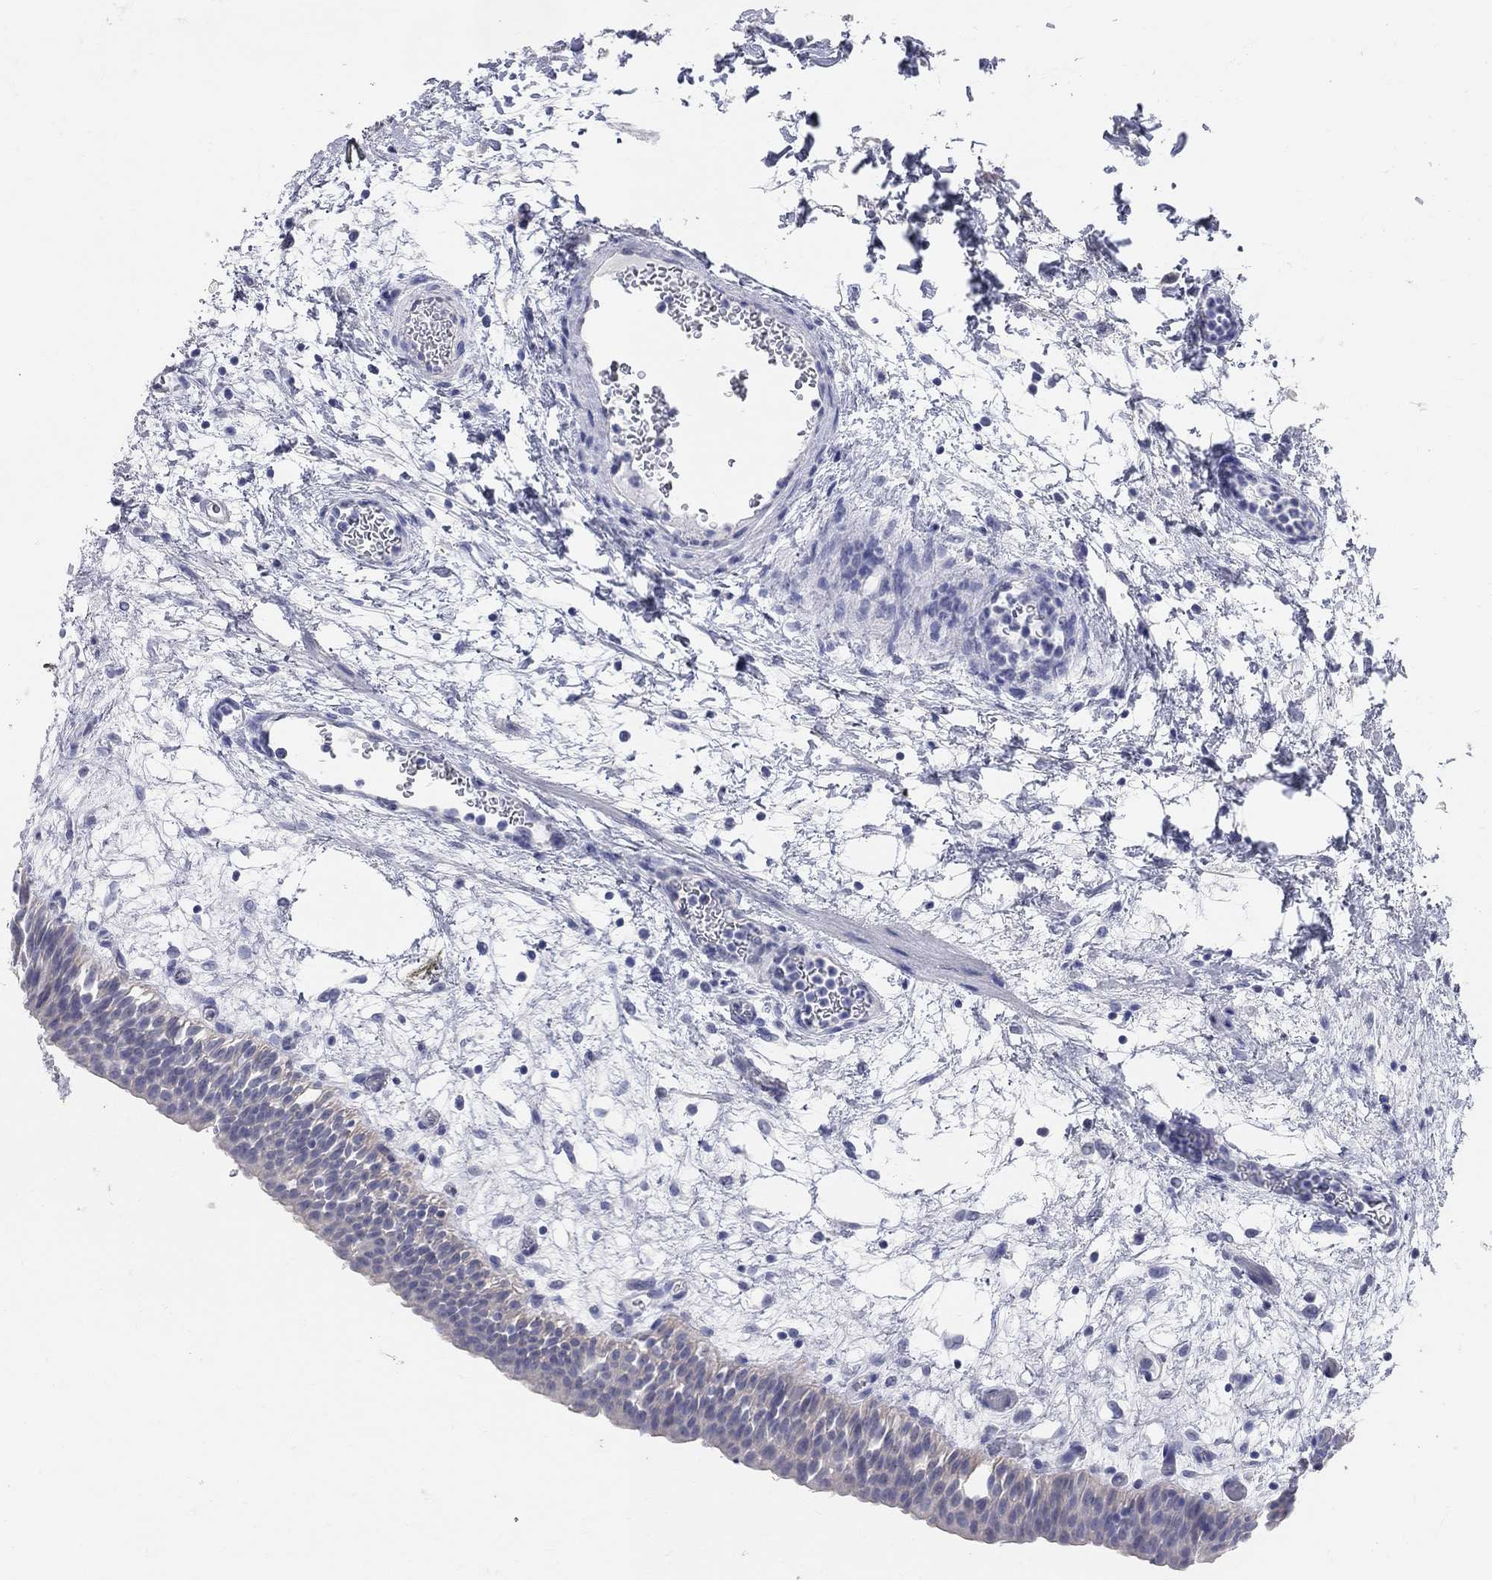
{"staining": {"intensity": "negative", "quantity": "none", "location": "none"}, "tissue": "urinary bladder", "cell_type": "Urothelial cells", "image_type": "normal", "snomed": [{"axis": "morphology", "description": "Normal tissue, NOS"}, {"axis": "topography", "description": "Urinary bladder"}], "caption": "Immunohistochemical staining of normal urinary bladder displays no significant staining in urothelial cells. (DAB immunohistochemistry (IHC), high magnification).", "gene": "AOX1", "patient": {"sex": "male", "age": 76}}